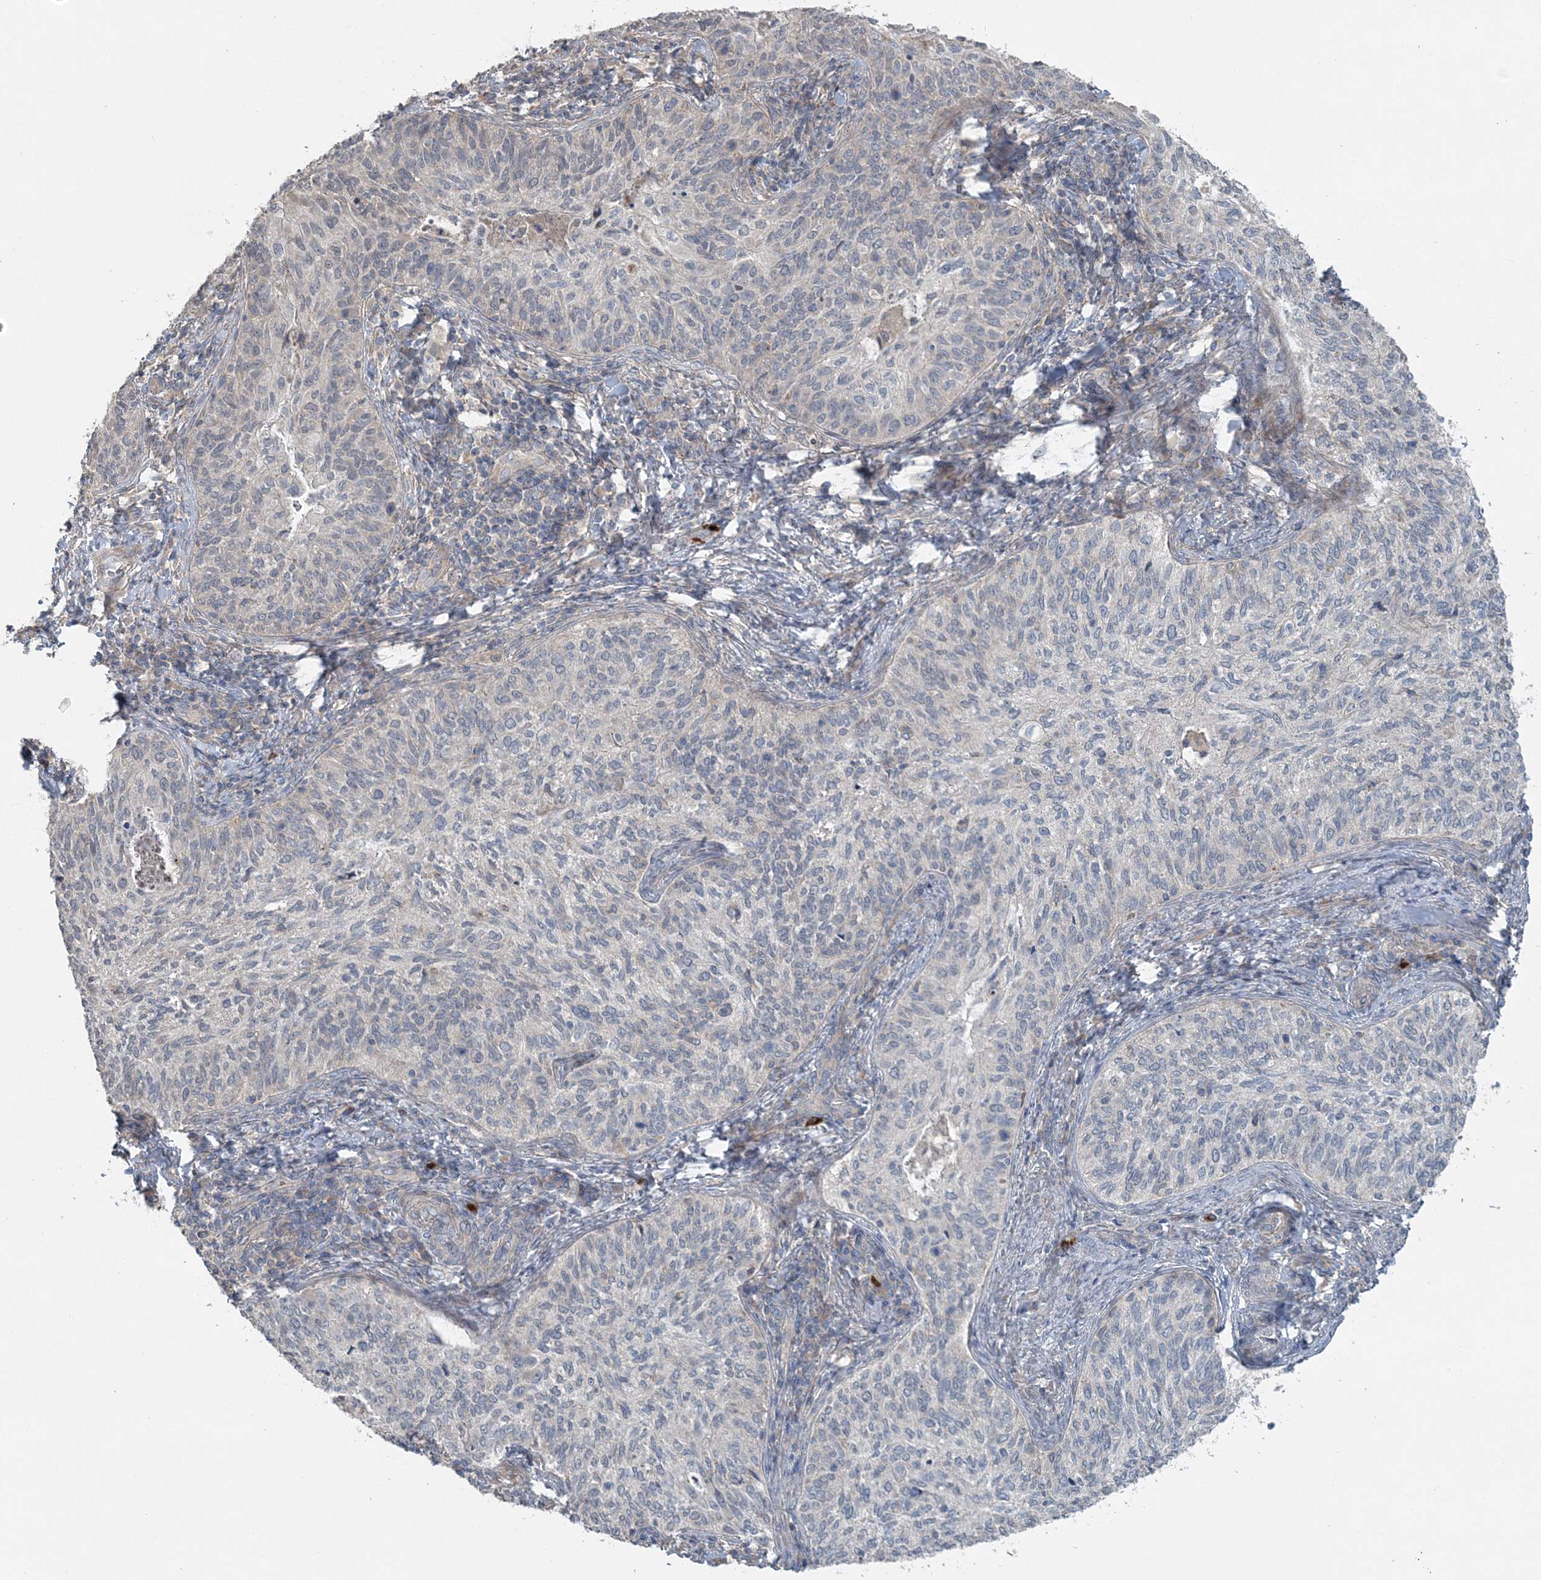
{"staining": {"intensity": "negative", "quantity": "none", "location": "none"}, "tissue": "cervical cancer", "cell_type": "Tumor cells", "image_type": "cancer", "snomed": [{"axis": "morphology", "description": "Squamous cell carcinoma, NOS"}, {"axis": "topography", "description": "Cervix"}], "caption": "The histopathology image shows no significant staining in tumor cells of cervical squamous cell carcinoma.", "gene": "SLC4A10", "patient": {"sex": "female", "age": 30}}